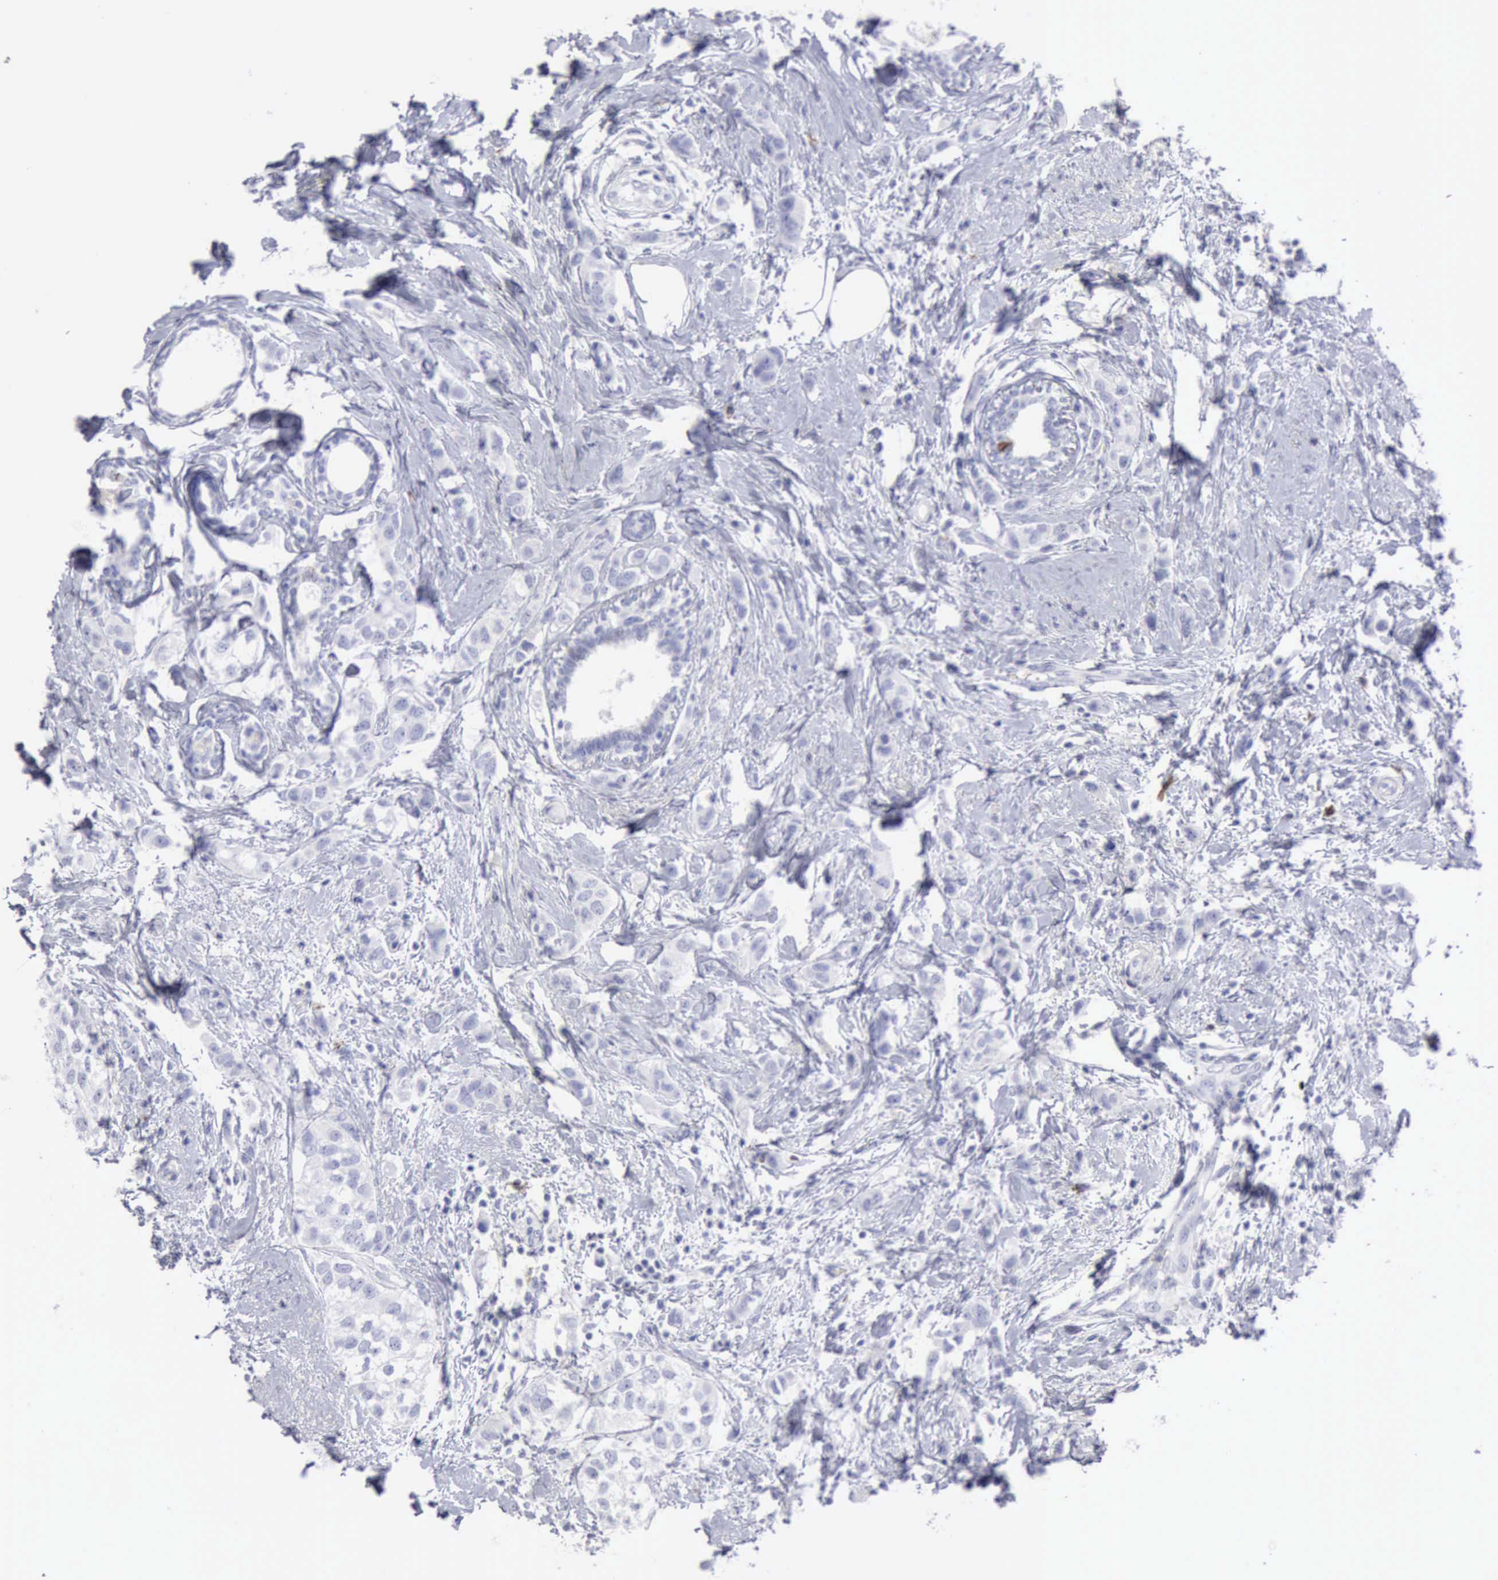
{"staining": {"intensity": "negative", "quantity": "none", "location": "none"}, "tissue": "breast cancer", "cell_type": "Tumor cells", "image_type": "cancer", "snomed": [{"axis": "morphology", "description": "Normal tissue, NOS"}, {"axis": "morphology", "description": "Duct carcinoma"}, {"axis": "topography", "description": "Breast"}], "caption": "This is an IHC photomicrograph of breast cancer (infiltrating ductal carcinoma). There is no staining in tumor cells.", "gene": "NCAM1", "patient": {"sex": "female", "age": 50}}